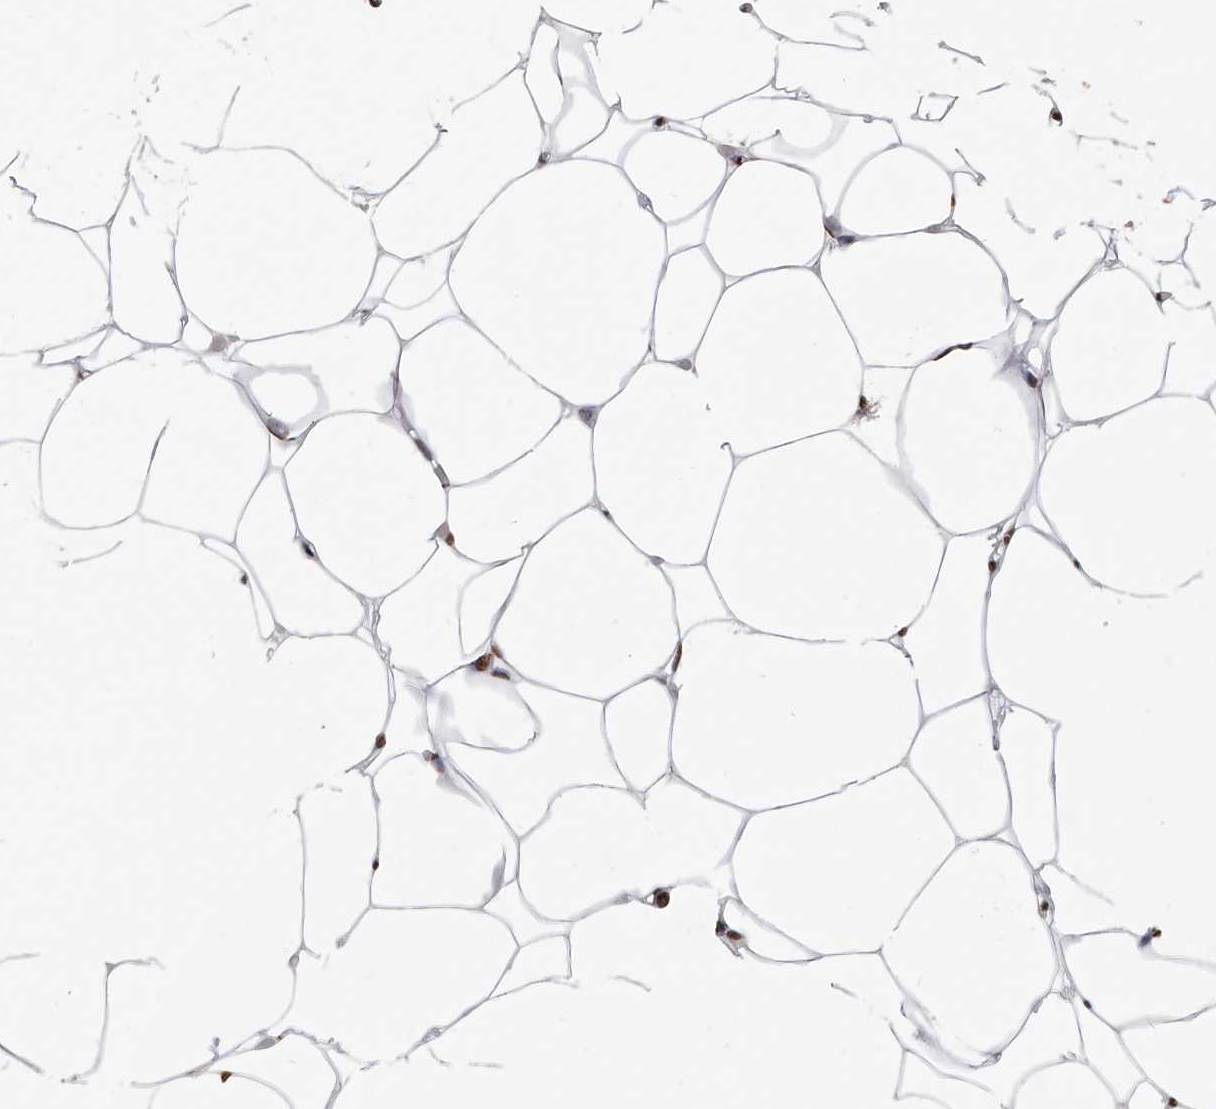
{"staining": {"intensity": "moderate", "quantity": "25%-75%", "location": "nuclear"}, "tissue": "adipose tissue", "cell_type": "Adipocytes", "image_type": "normal", "snomed": [{"axis": "morphology", "description": "Normal tissue, NOS"}, {"axis": "topography", "description": "Breast"}], "caption": "Protein positivity by IHC demonstrates moderate nuclear staining in about 25%-75% of adipocytes in normal adipose tissue.", "gene": "CFAP410", "patient": {"sex": "female", "age": 23}}